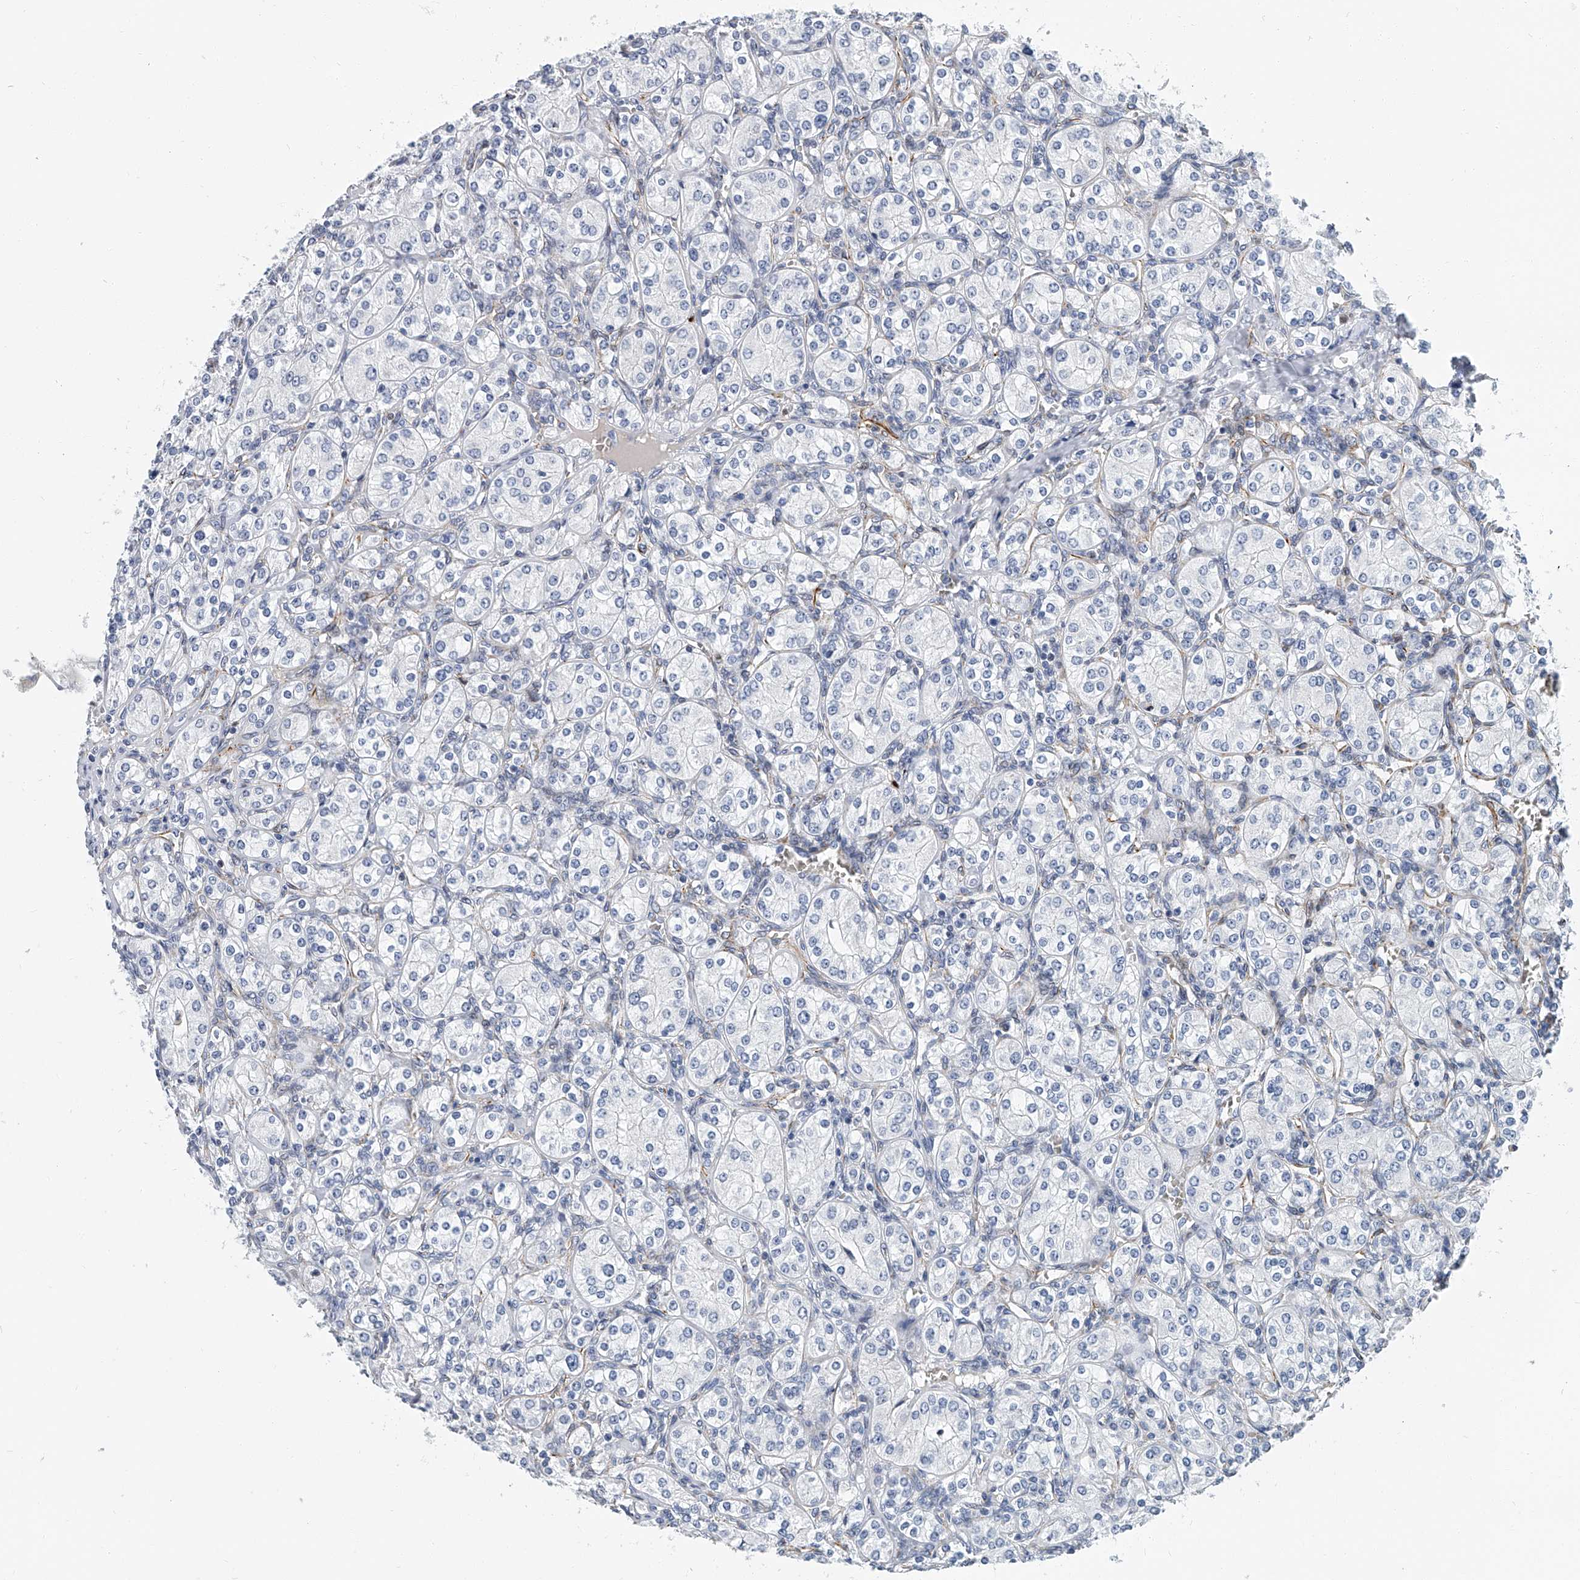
{"staining": {"intensity": "negative", "quantity": "none", "location": "none"}, "tissue": "renal cancer", "cell_type": "Tumor cells", "image_type": "cancer", "snomed": [{"axis": "morphology", "description": "Adenocarcinoma, NOS"}, {"axis": "topography", "description": "Kidney"}], "caption": "High magnification brightfield microscopy of renal cancer stained with DAB (3,3'-diaminobenzidine) (brown) and counterstained with hematoxylin (blue): tumor cells show no significant staining.", "gene": "KIRREL1", "patient": {"sex": "male", "age": 77}}